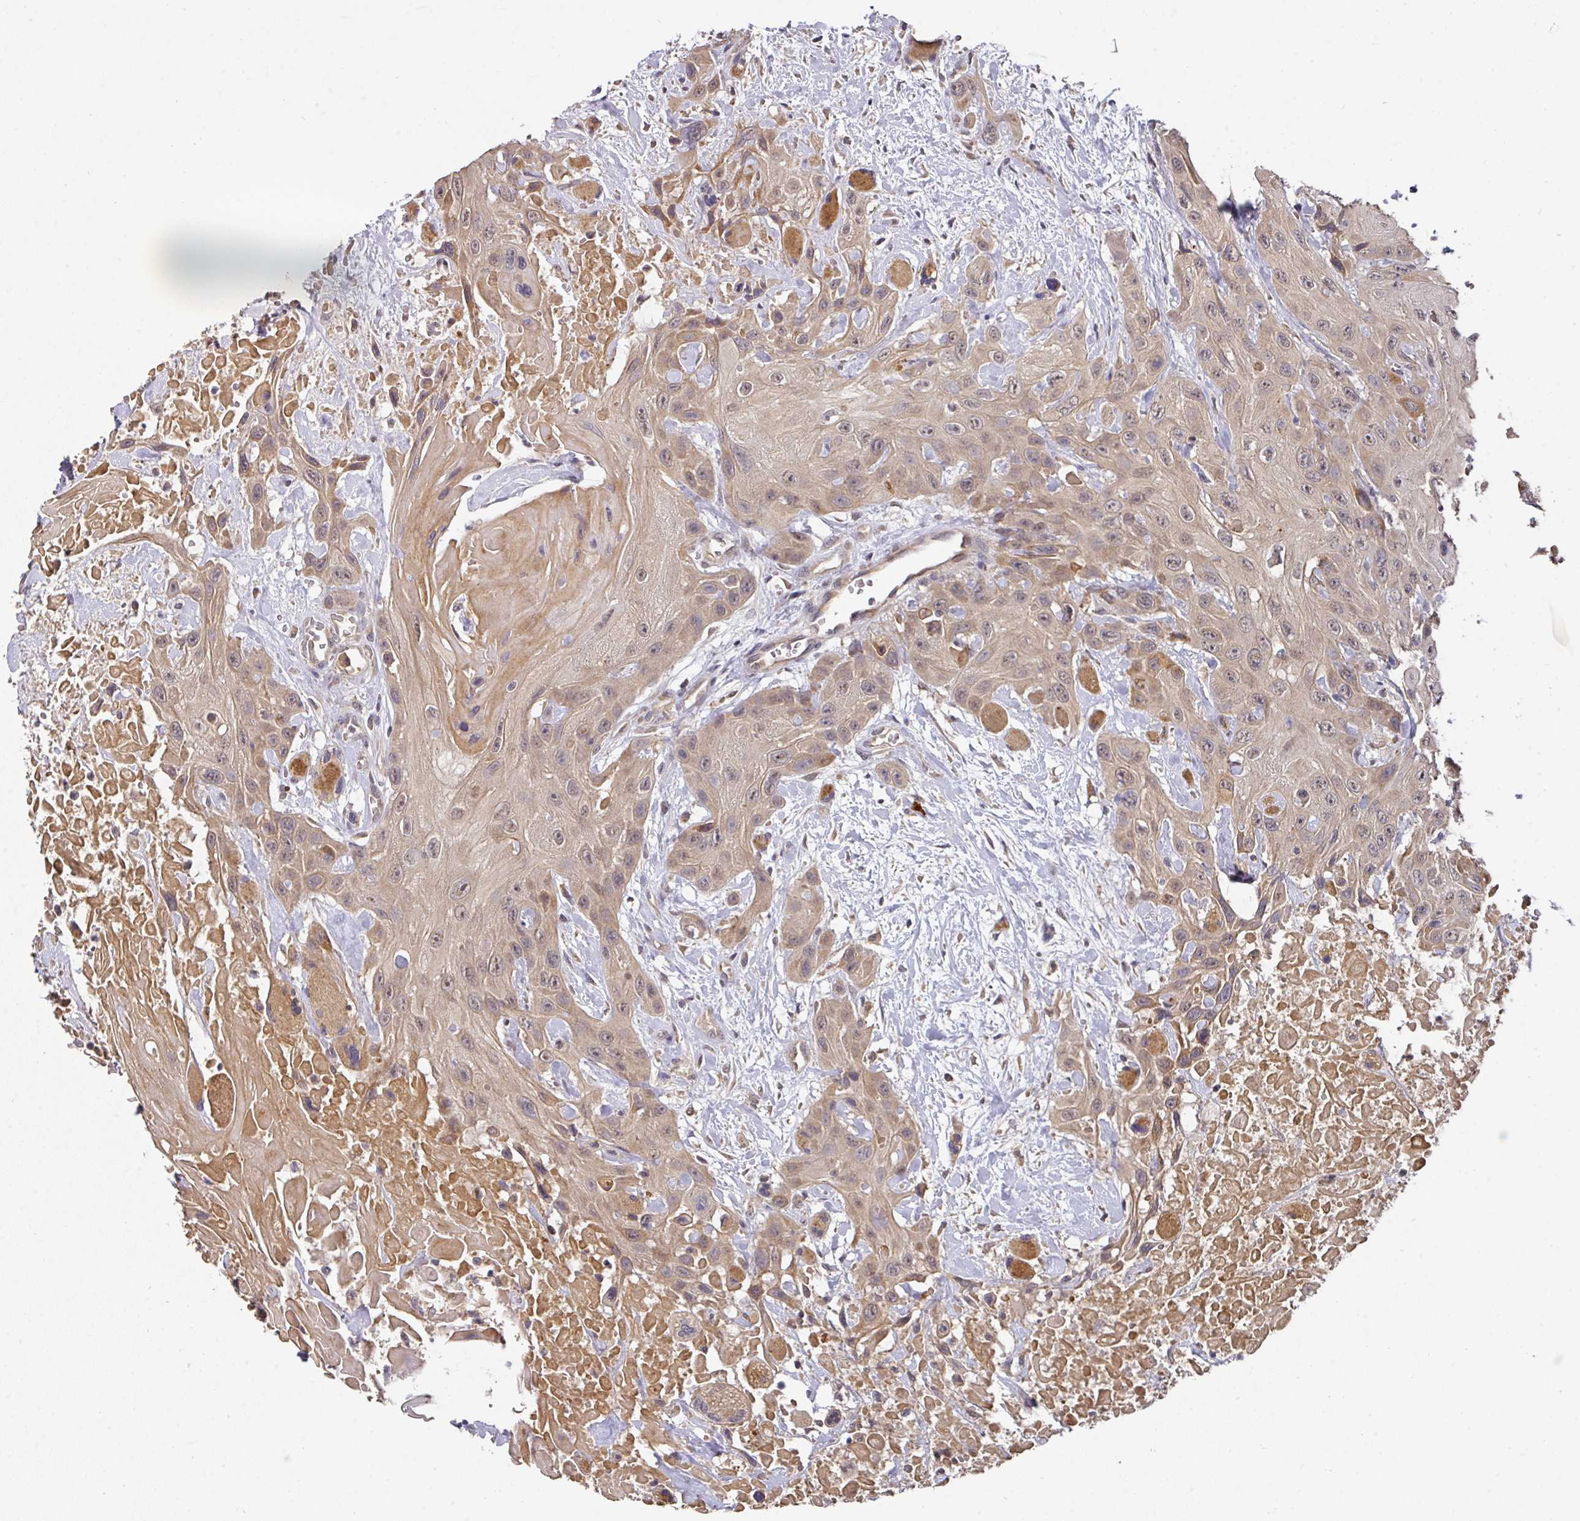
{"staining": {"intensity": "weak", "quantity": "25%-75%", "location": "cytoplasmic/membranous"}, "tissue": "head and neck cancer", "cell_type": "Tumor cells", "image_type": "cancer", "snomed": [{"axis": "morphology", "description": "Squamous cell carcinoma, NOS"}, {"axis": "topography", "description": "Head-Neck"}], "caption": "IHC (DAB (3,3'-diaminobenzidine)) staining of head and neck squamous cell carcinoma demonstrates weak cytoplasmic/membranous protein positivity in approximately 25%-75% of tumor cells. (IHC, brightfield microscopy, high magnification).", "gene": "ACVR2B", "patient": {"sex": "male", "age": 81}}